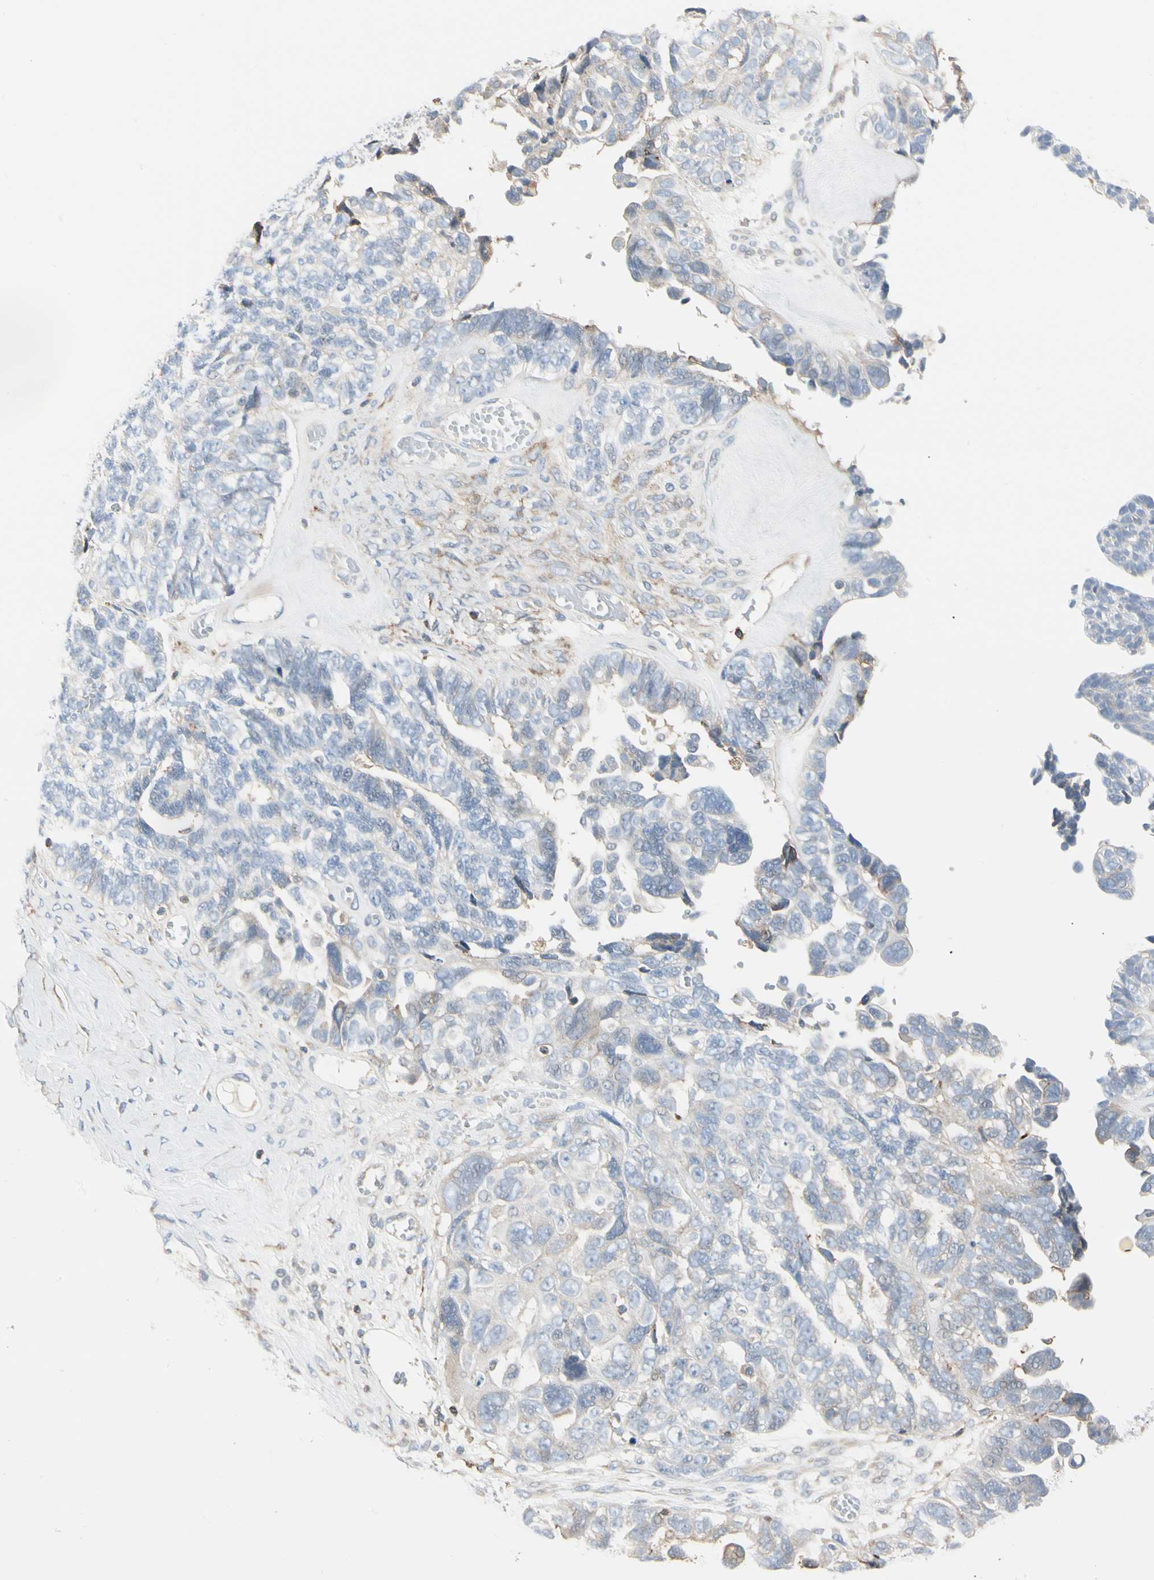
{"staining": {"intensity": "weak", "quantity": "<25%", "location": "cytoplasmic/membranous"}, "tissue": "ovarian cancer", "cell_type": "Tumor cells", "image_type": "cancer", "snomed": [{"axis": "morphology", "description": "Cystadenocarcinoma, serous, NOS"}, {"axis": "topography", "description": "Ovary"}], "caption": "DAB (3,3'-diaminobenzidine) immunohistochemical staining of ovarian cancer (serous cystadenocarcinoma) displays no significant staining in tumor cells.", "gene": "CLEC2B", "patient": {"sex": "female", "age": 79}}